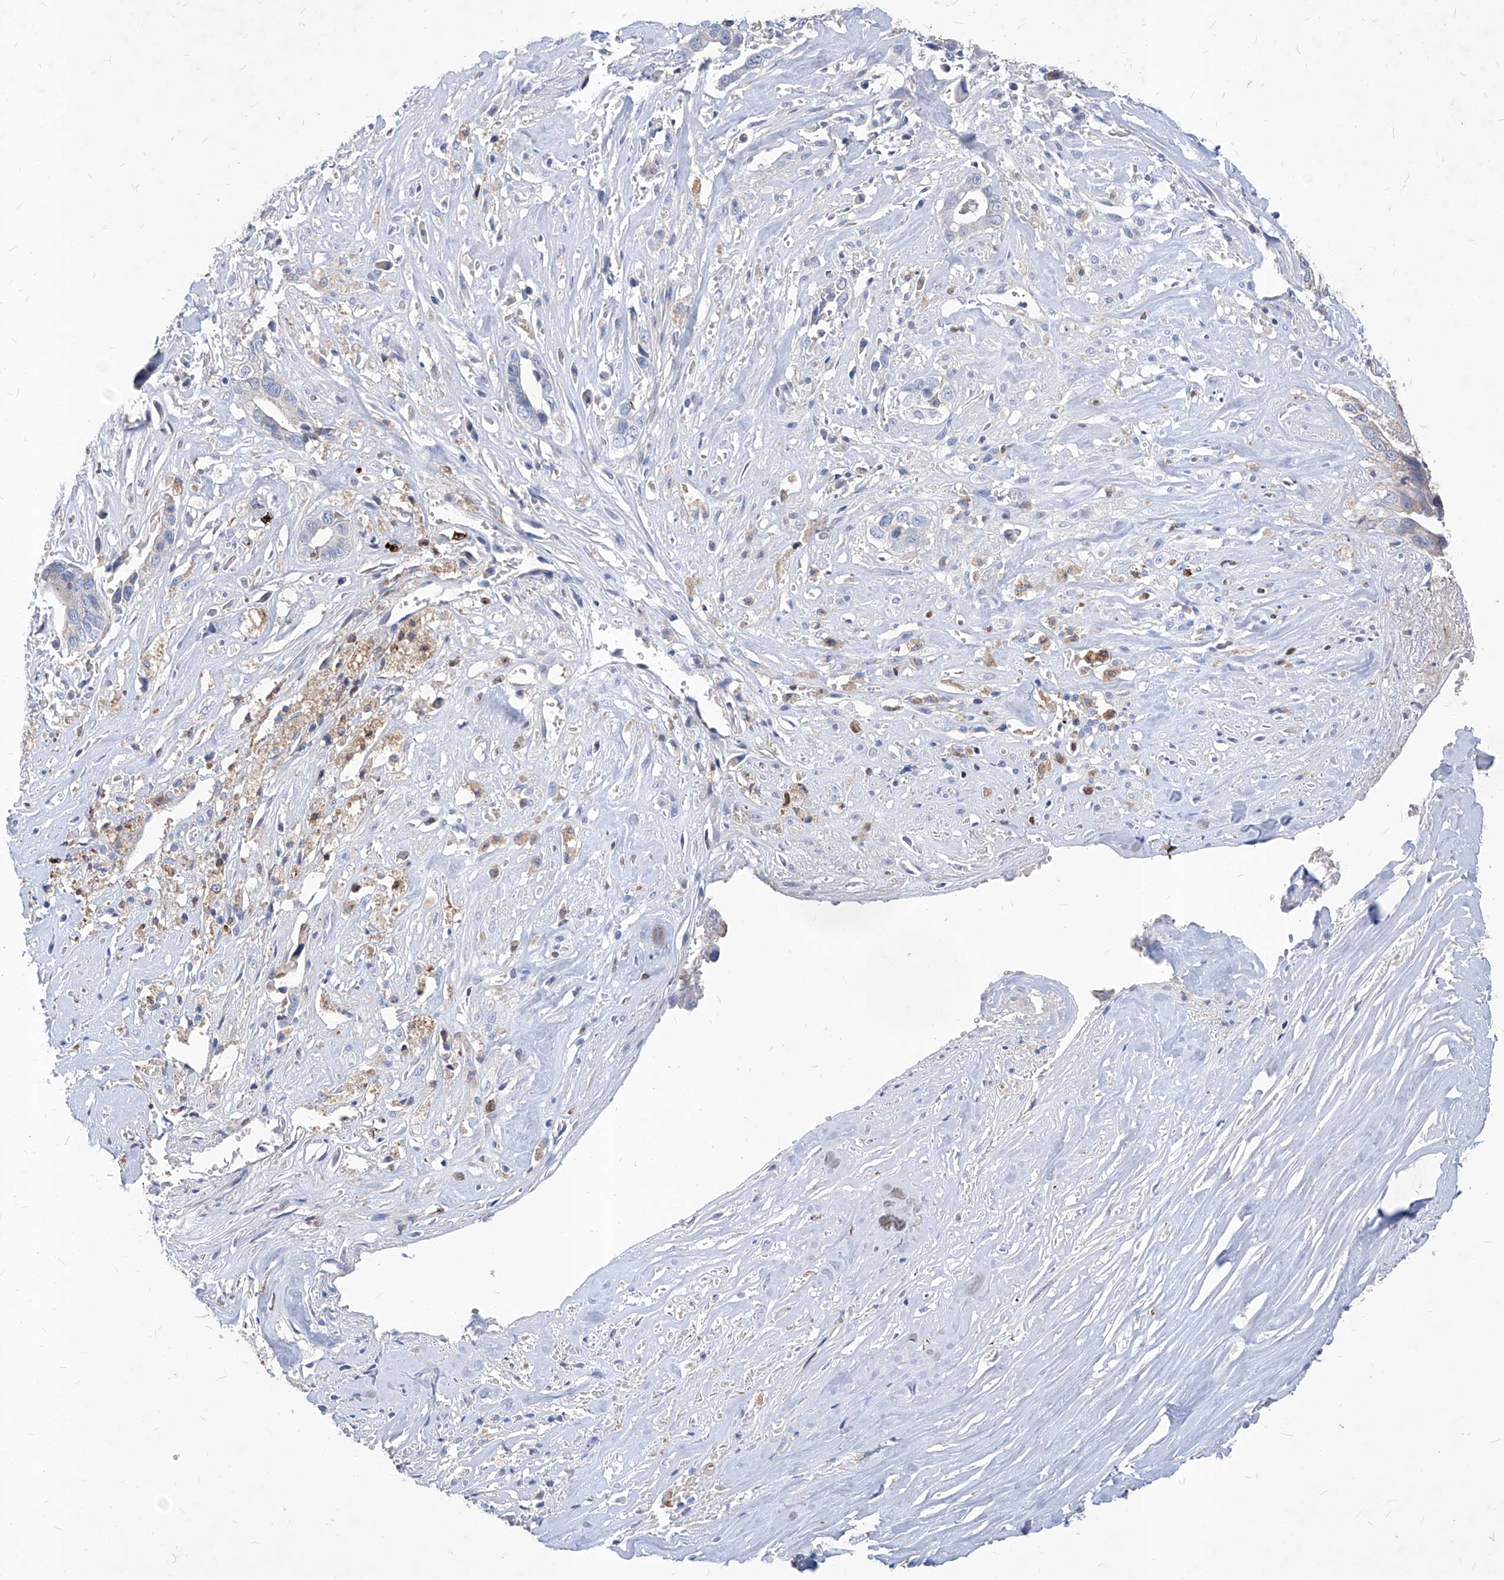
{"staining": {"intensity": "negative", "quantity": "none", "location": "none"}, "tissue": "liver cancer", "cell_type": "Tumor cells", "image_type": "cancer", "snomed": [{"axis": "morphology", "description": "Cholangiocarcinoma"}, {"axis": "topography", "description": "Liver"}], "caption": "Immunohistochemistry (IHC) micrograph of neoplastic tissue: human liver cancer stained with DAB (3,3'-diaminobenzidine) shows no significant protein expression in tumor cells.", "gene": "UBOX5", "patient": {"sex": "female", "age": 79}}